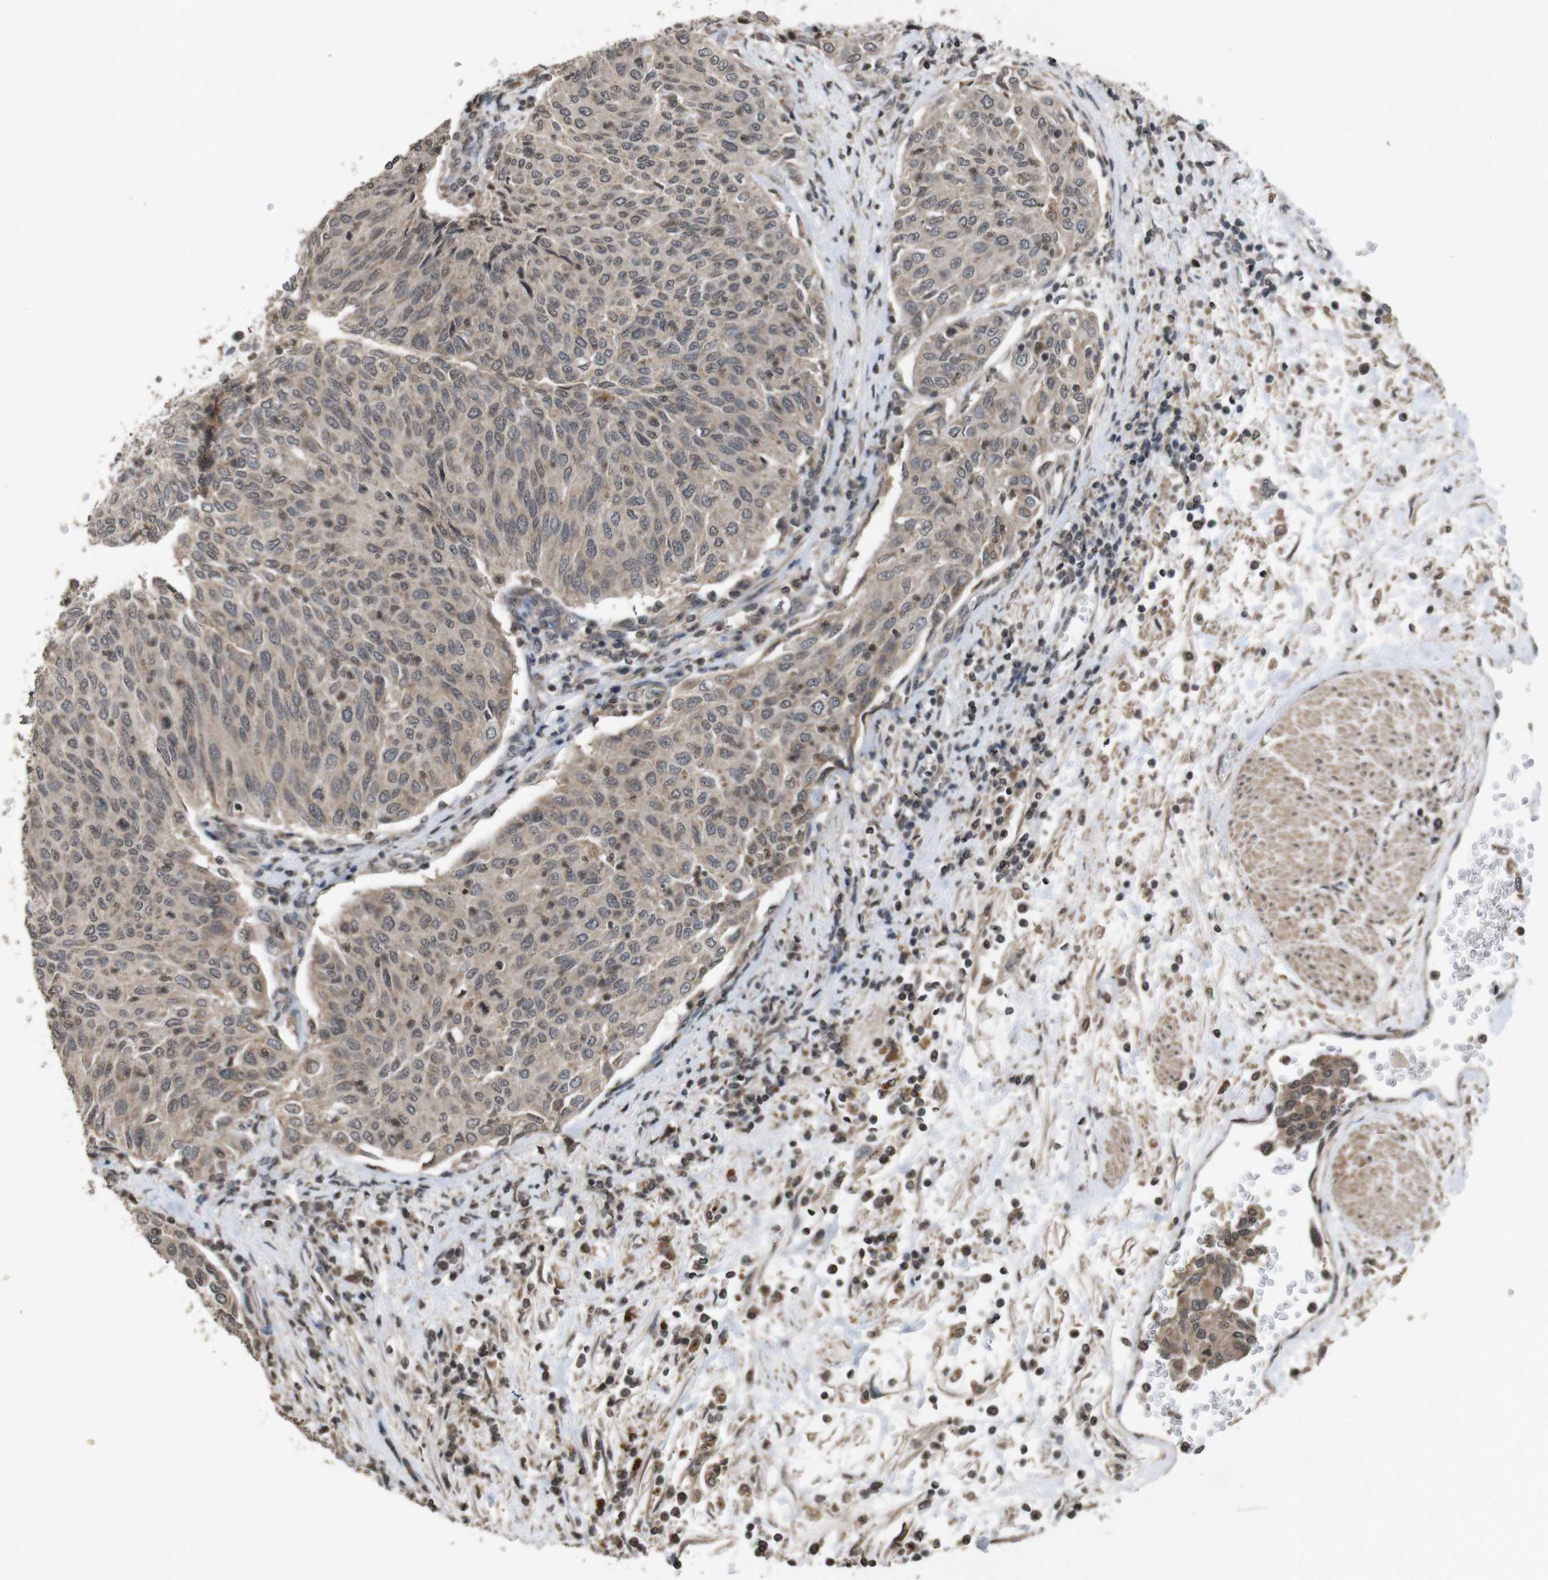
{"staining": {"intensity": "weak", "quantity": "25%-75%", "location": "cytoplasmic/membranous,nuclear"}, "tissue": "urothelial cancer", "cell_type": "Tumor cells", "image_type": "cancer", "snomed": [{"axis": "morphology", "description": "Urothelial carcinoma, Low grade"}, {"axis": "topography", "description": "Urinary bladder"}], "caption": "Immunohistochemistry (IHC) of urothelial cancer exhibits low levels of weak cytoplasmic/membranous and nuclear staining in approximately 25%-75% of tumor cells.", "gene": "SORL1", "patient": {"sex": "female", "age": 79}}